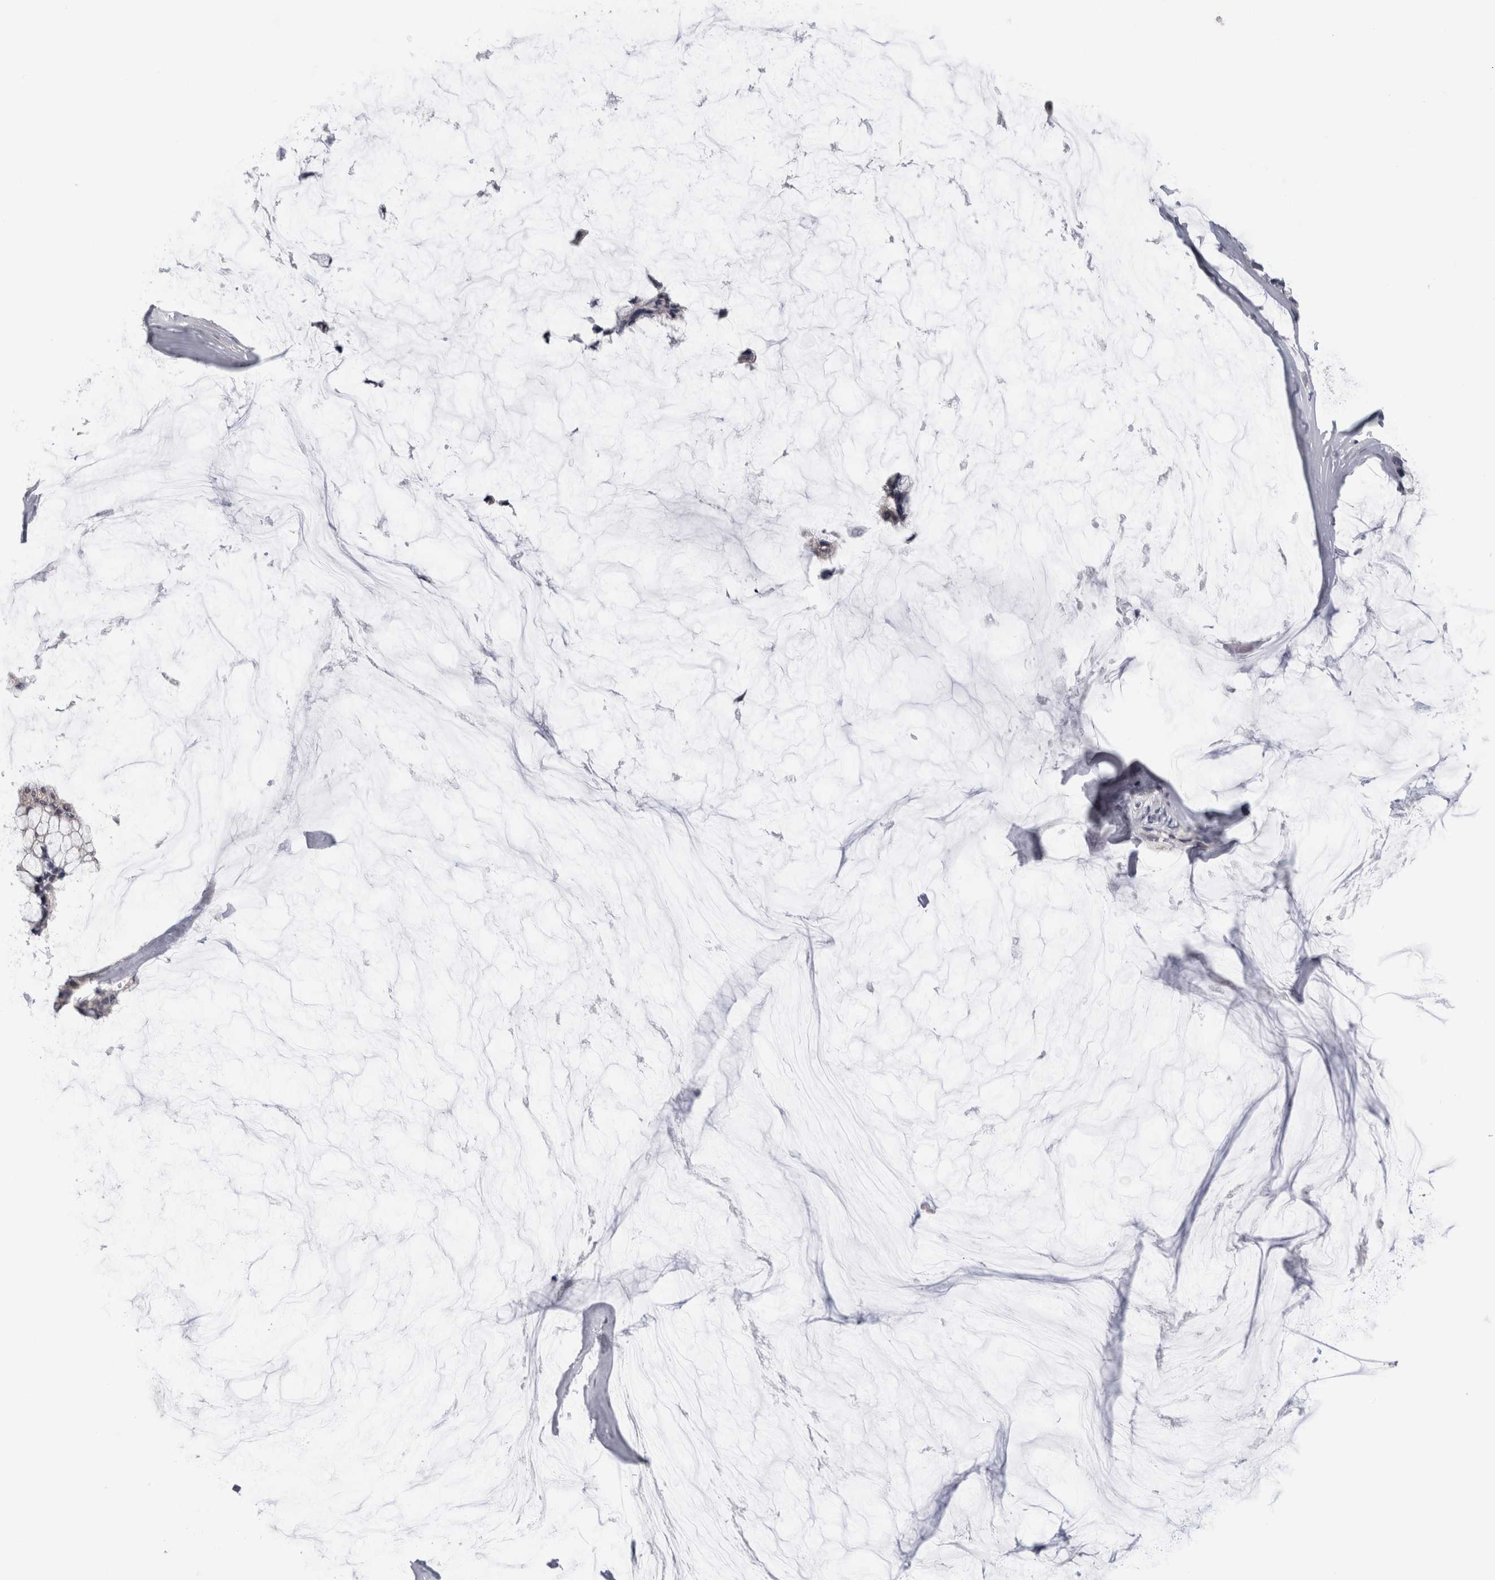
{"staining": {"intensity": "negative", "quantity": "none", "location": "none"}, "tissue": "ovarian cancer", "cell_type": "Tumor cells", "image_type": "cancer", "snomed": [{"axis": "morphology", "description": "Cystadenocarcinoma, mucinous, NOS"}, {"axis": "topography", "description": "Ovary"}], "caption": "Image shows no significant protein staining in tumor cells of ovarian mucinous cystadenocarcinoma.", "gene": "TMEM242", "patient": {"sex": "female", "age": 39}}